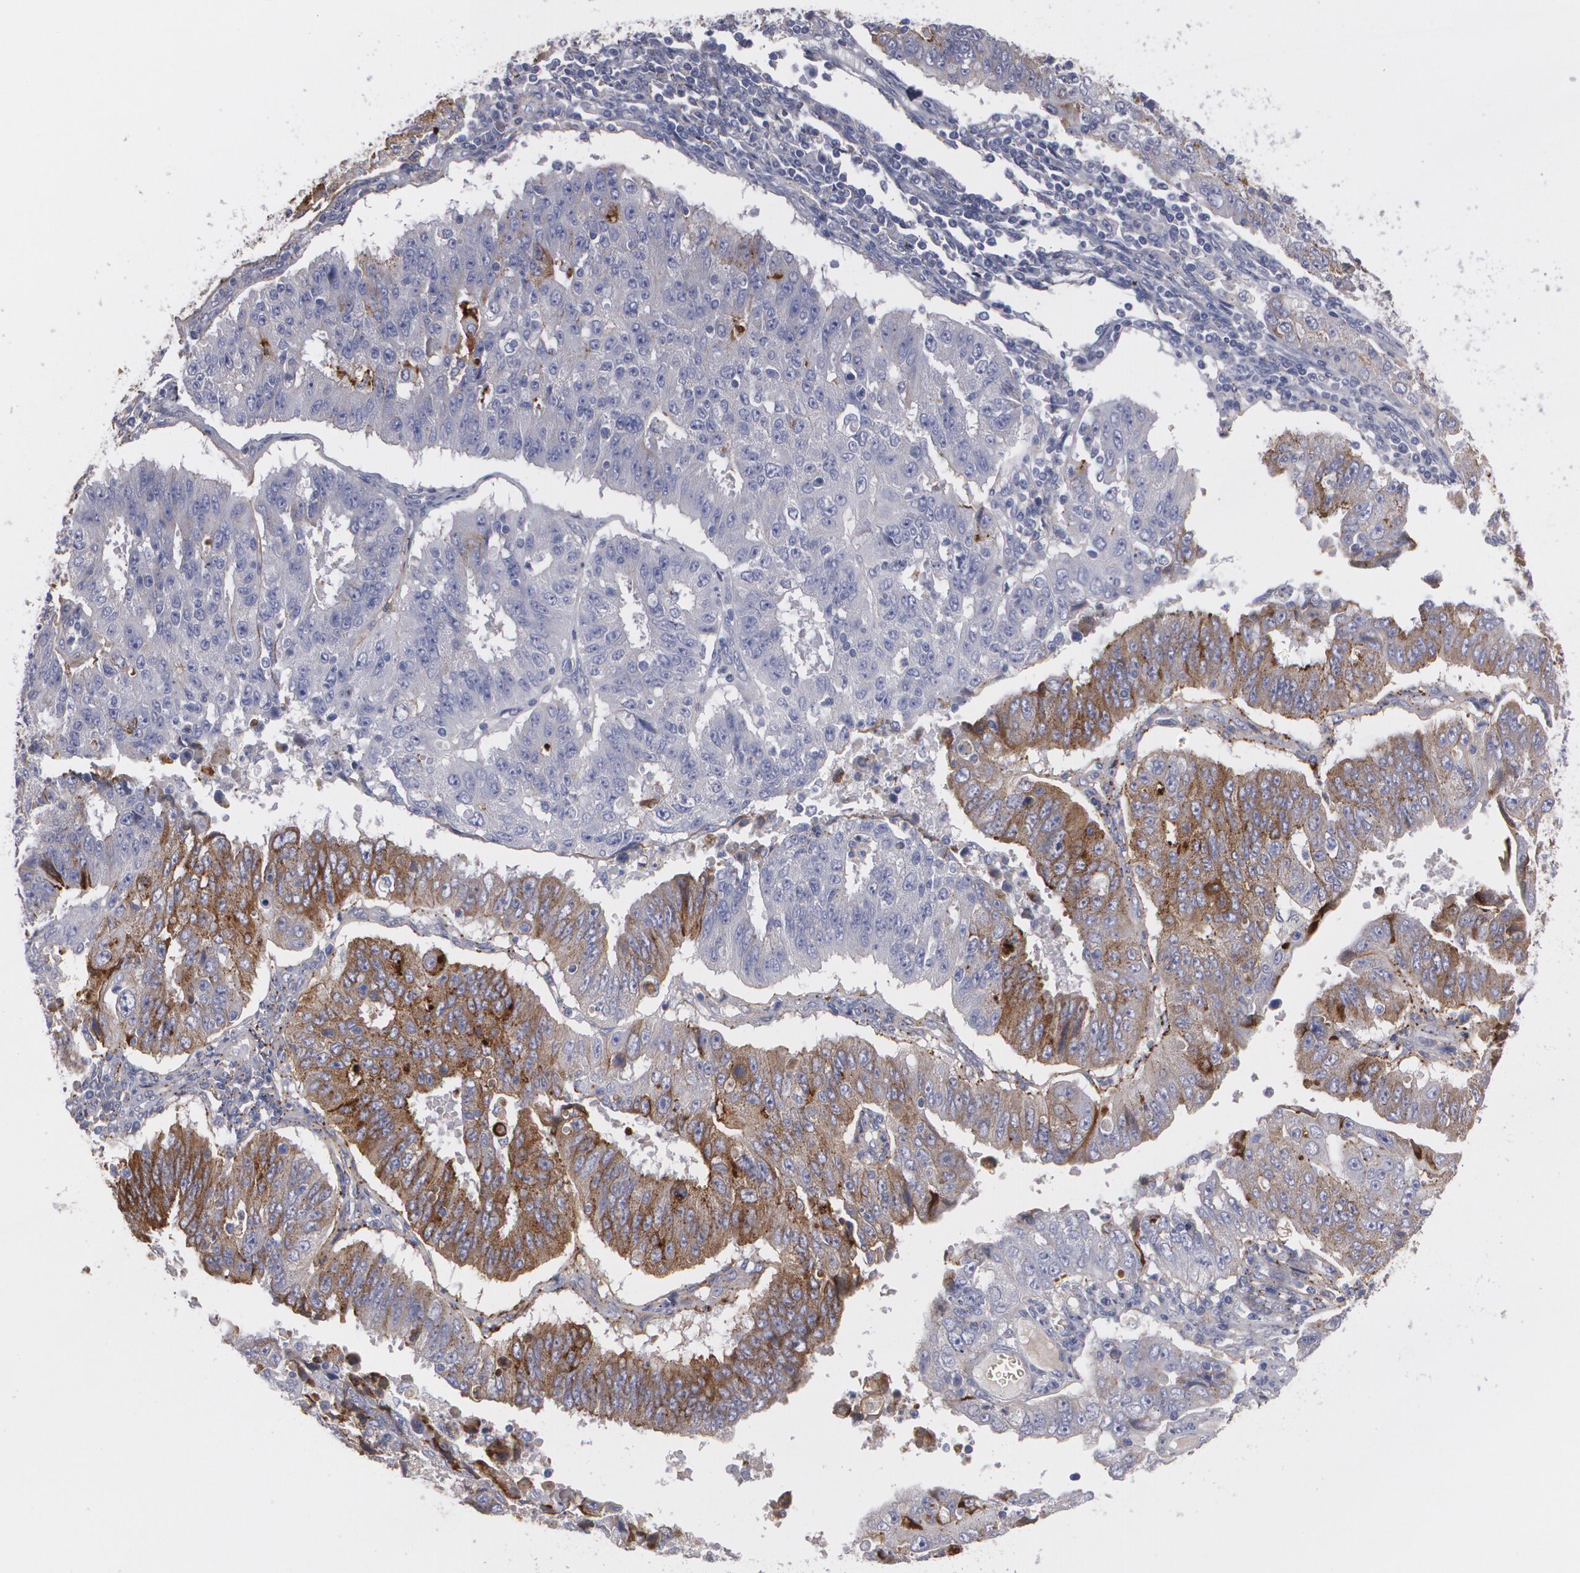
{"staining": {"intensity": "moderate", "quantity": "25%-75%", "location": "cytoplasmic/membranous"}, "tissue": "endometrial cancer", "cell_type": "Tumor cells", "image_type": "cancer", "snomed": [{"axis": "morphology", "description": "Adenocarcinoma, NOS"}, {"axis": "topography", "description": "Endometrium"}], "caption": "This image shows IHC staining of endometrial adenocarcinoma, with medium moderate cytoplasmic/membranous staining in approximately 25%-75% of tumor cells.", "gene": "FBLN1", "patient": {"sex": "female", "age": 42}}